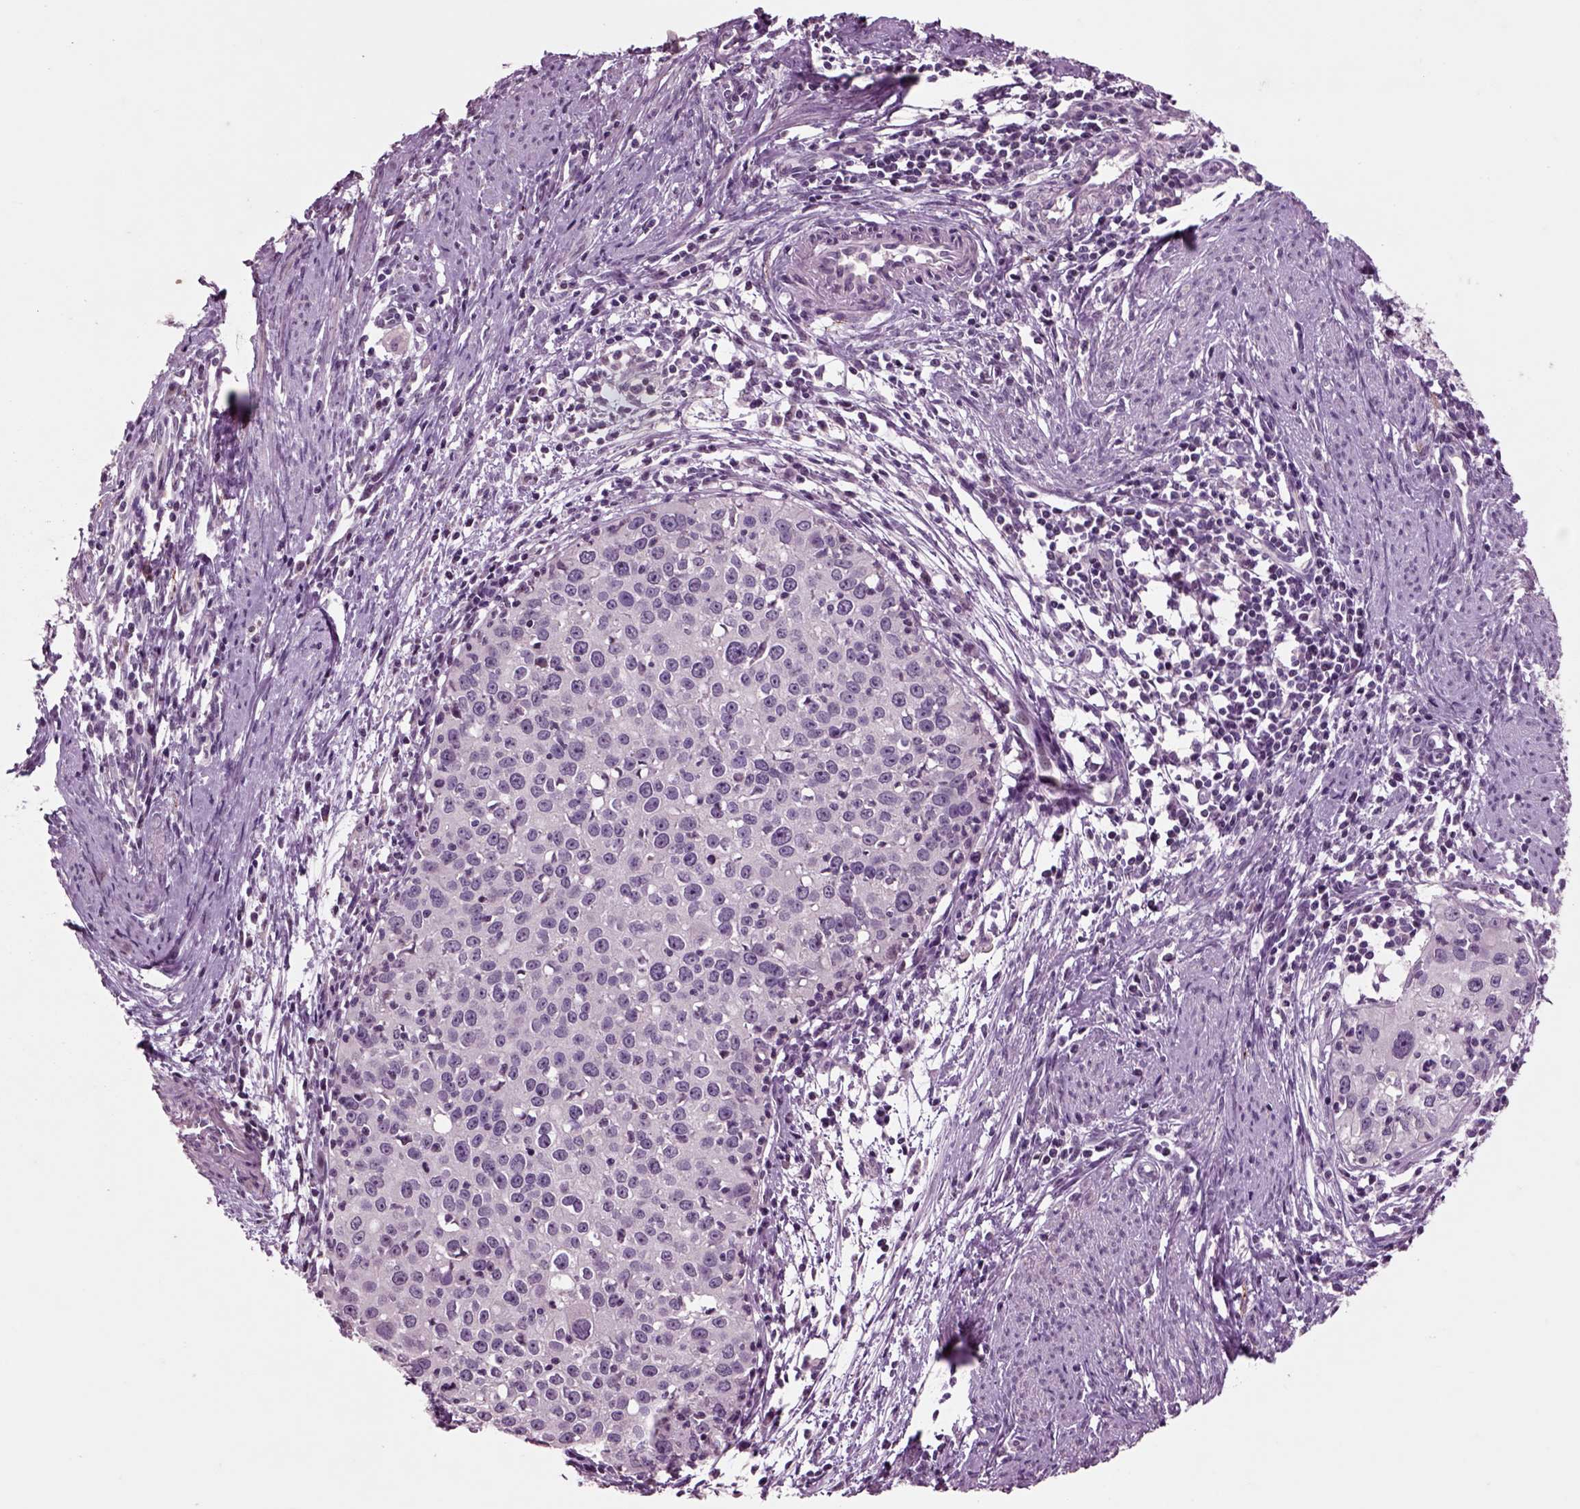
{"staining": {"intensity": "negative", "quantity": "none", "location": "none"}, "tissue": "cervical cancer", "cell_type": "Tumor cells", "image_type": "cancer", "snomed": [{"axis": "morphology", "description": "Squamous cell carcinoma, NOS"}, {"axis": "topography", "description": "Cervix"}], "caption": "Immunohistochemistry (IHC) of cervical cancer (squamous cell carcinoma) reveals no positivity in tumor cells.", "gene": "CHGB", "patient": {"sex": "female", "age": 40}}